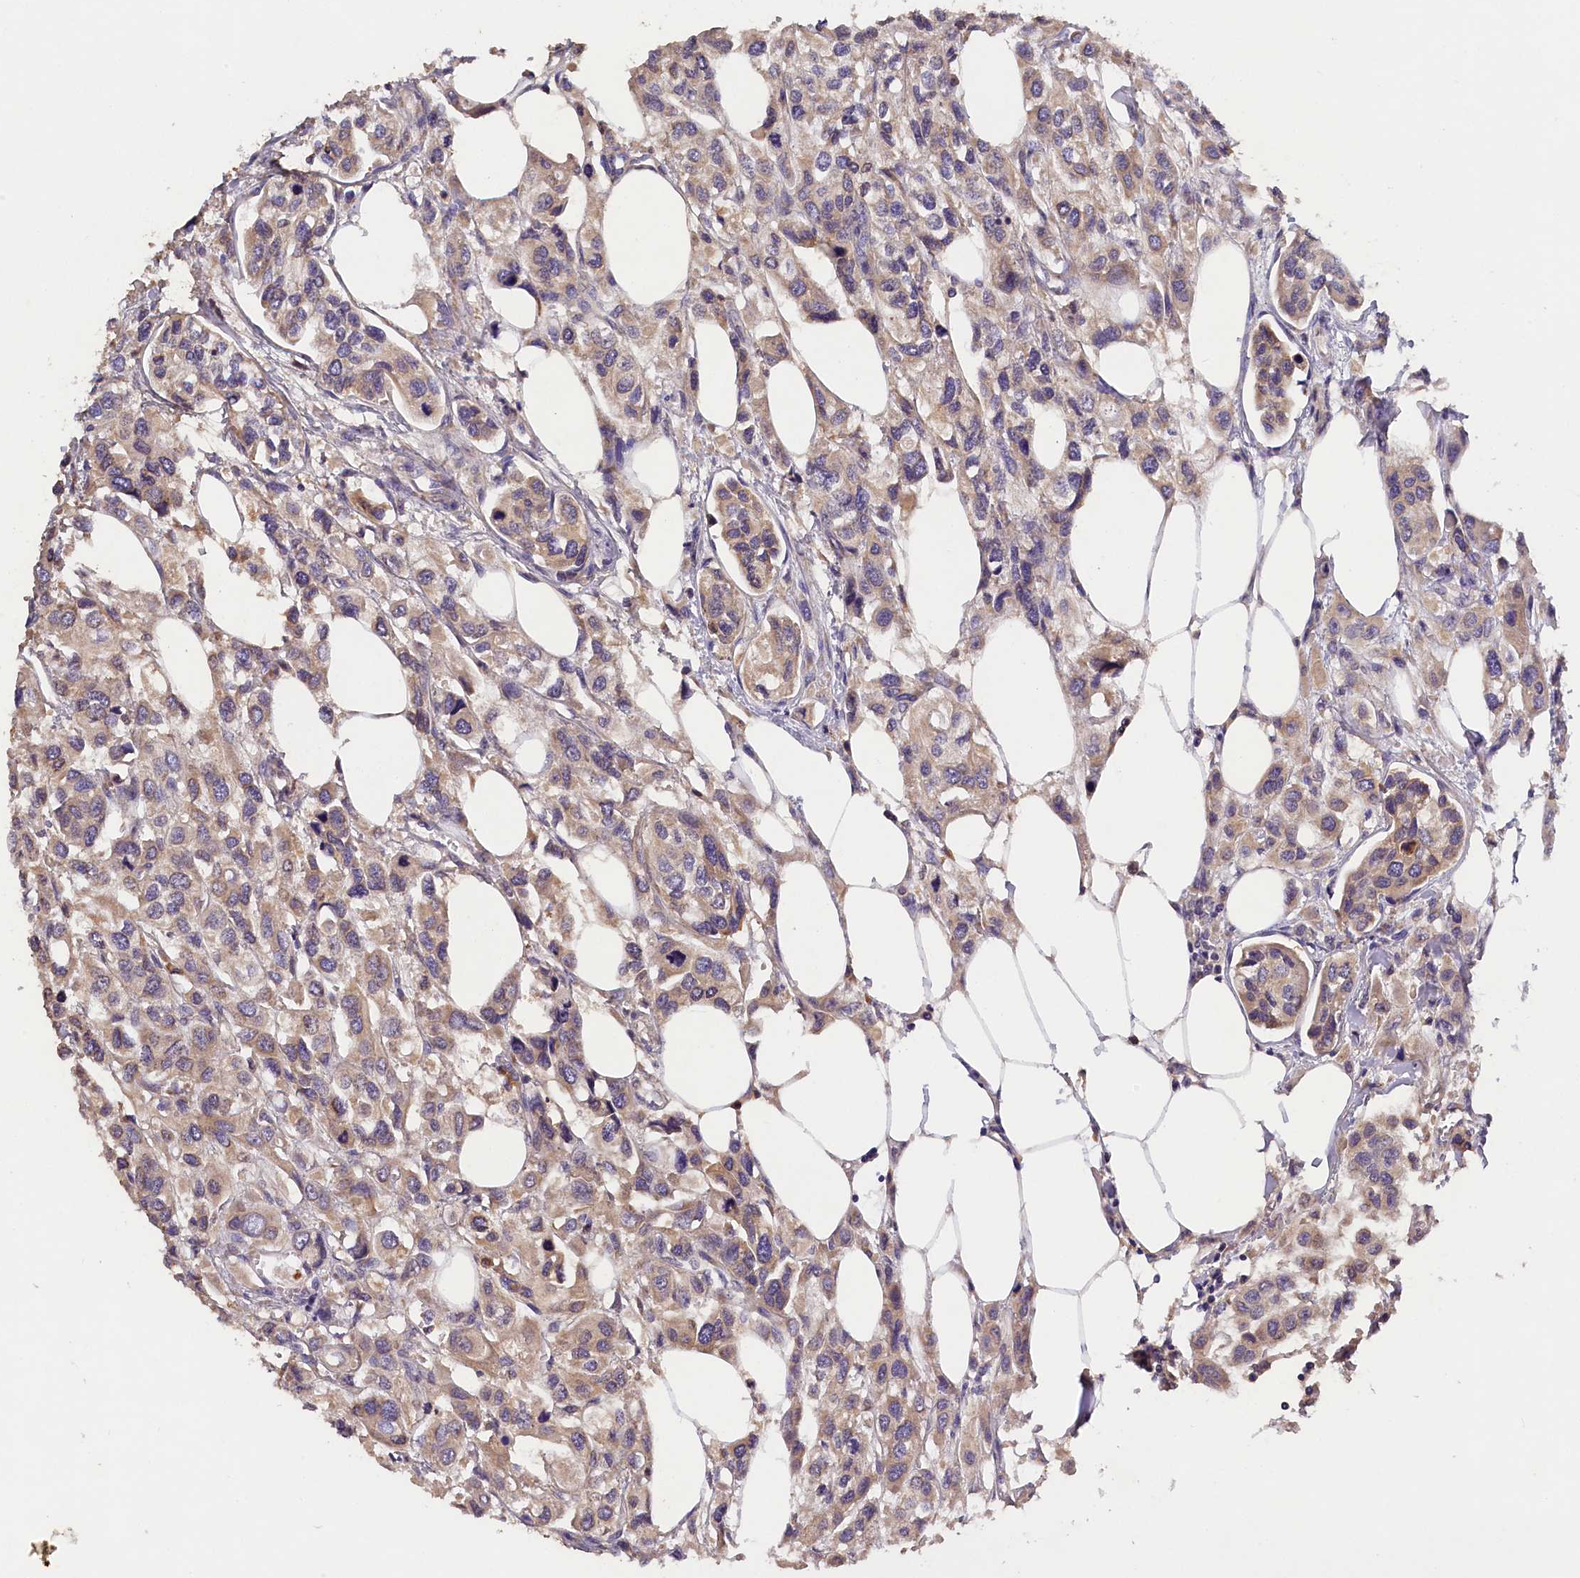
{"staining": {"intensity": "weak", "quantity": "25%-75%", "location": "cytoplasmic/membranous"}, "tissue": "urothelial cancer", "cell_type": "Tumor cells", "image_type": "cancer", "snomed": [{"axis": "morphology", "description": "Urothelial carcinoma, High grade"}, {"axis": "topography", "description": "Urinary bladder"}], "caption": "Approximately 25%-75% of tumor cells in human urothelial cancer display weak cytoplasmic/membranous protein staining as visualized by brown immunohistochemical staining.", "gene": "ST7L", "patient": {"sex": "male", "age": 67}}